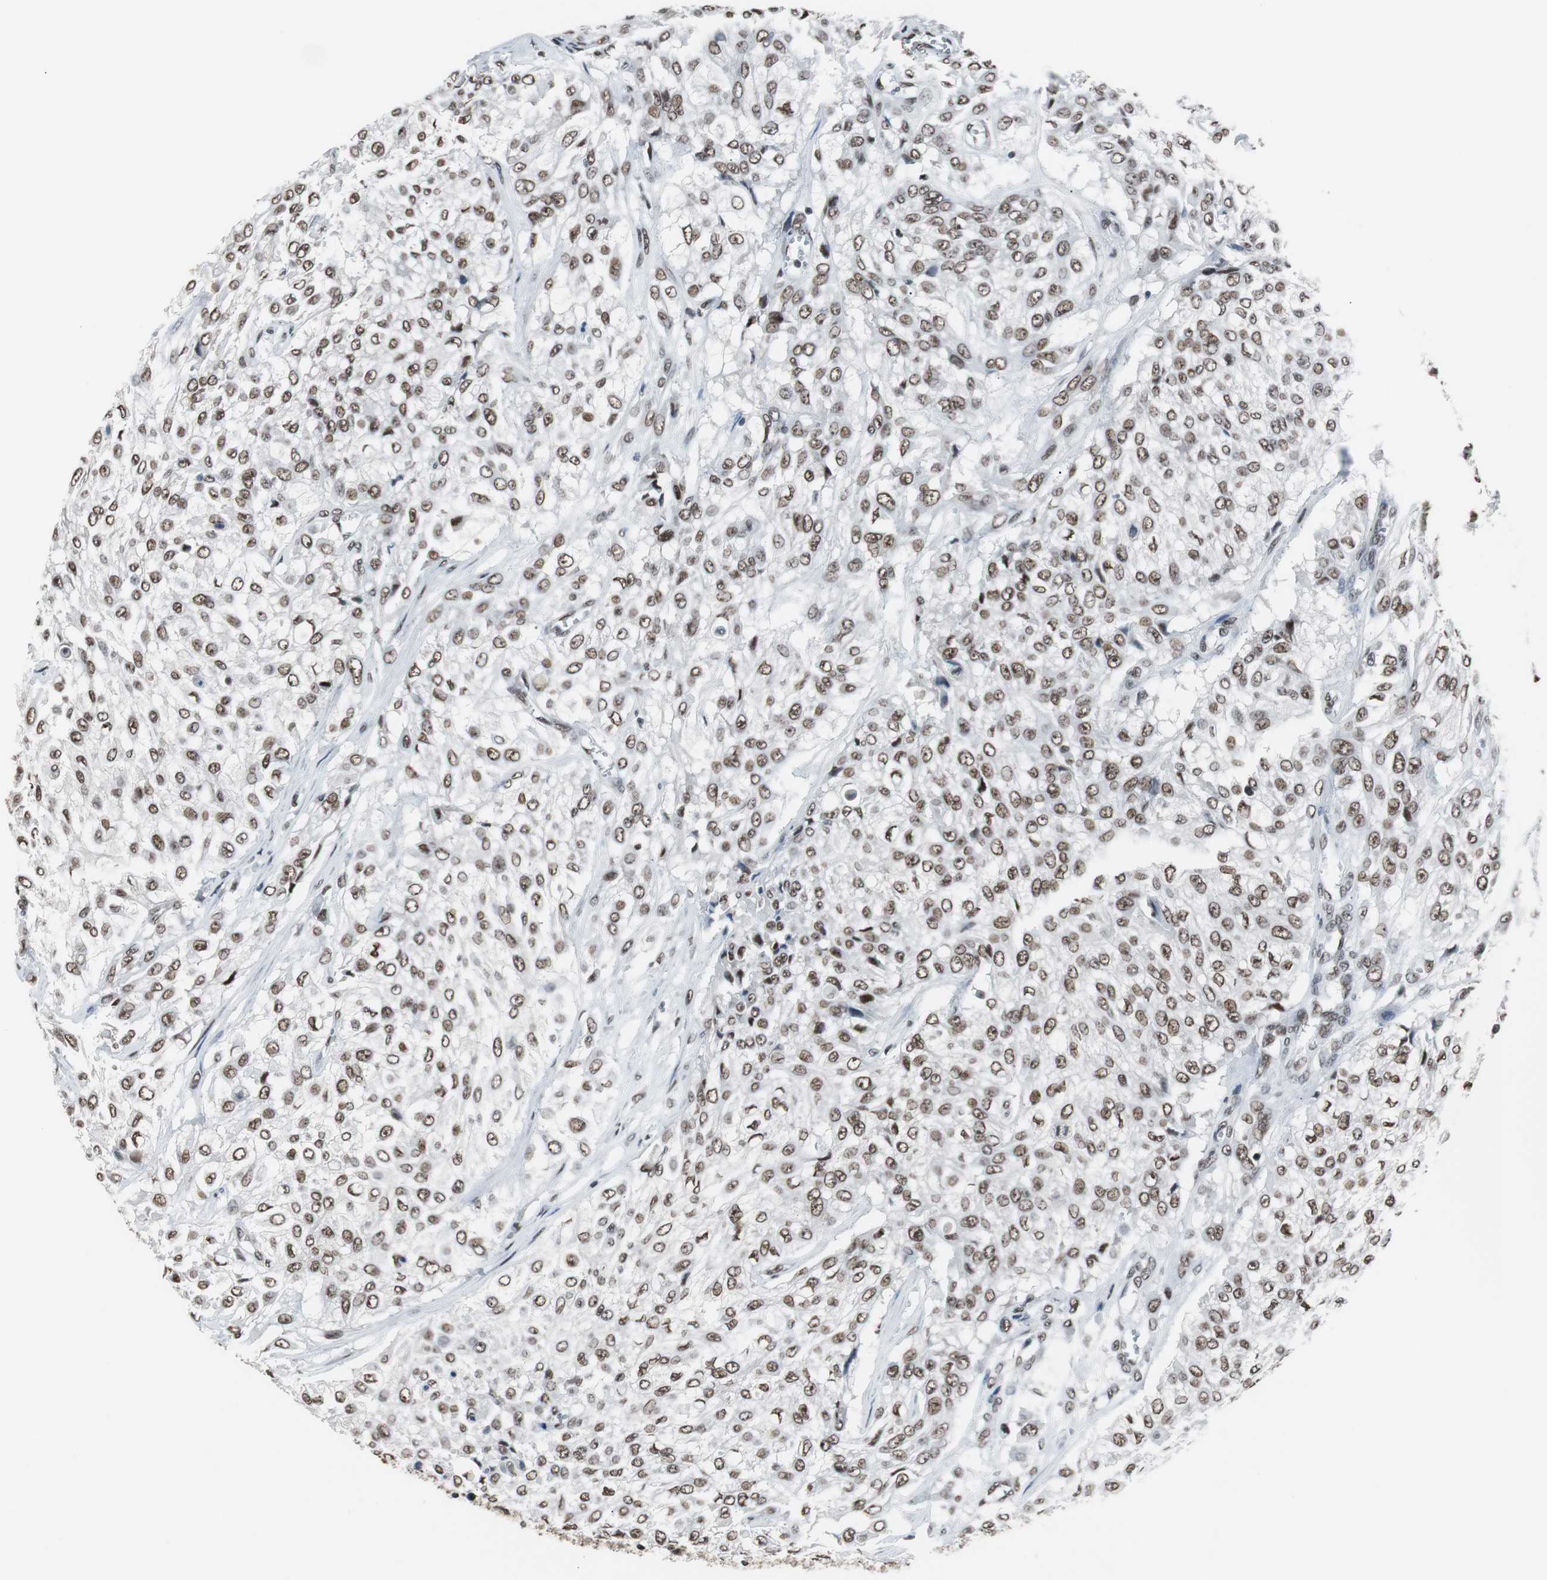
{"staining": {"intensity": "strong", "quantity": ">75%", "location": "nuclear"}, "tissue": "urothelial cancer", "cell_type": "Tumor cells", "image_type": "cancer", "snomed": [{"axis": "morphology", "description": "Urothelial carcinoma, High grade"}, {"axis": "topography", "description": "Urinary bladder"}], "caption": "Urothelial cancer stained with a brown dye displays strong nuclear positive expression in approximately >75% of tumor cells.", "gene": "TAF7", "patient": {"sex": "male", "age": 57}}